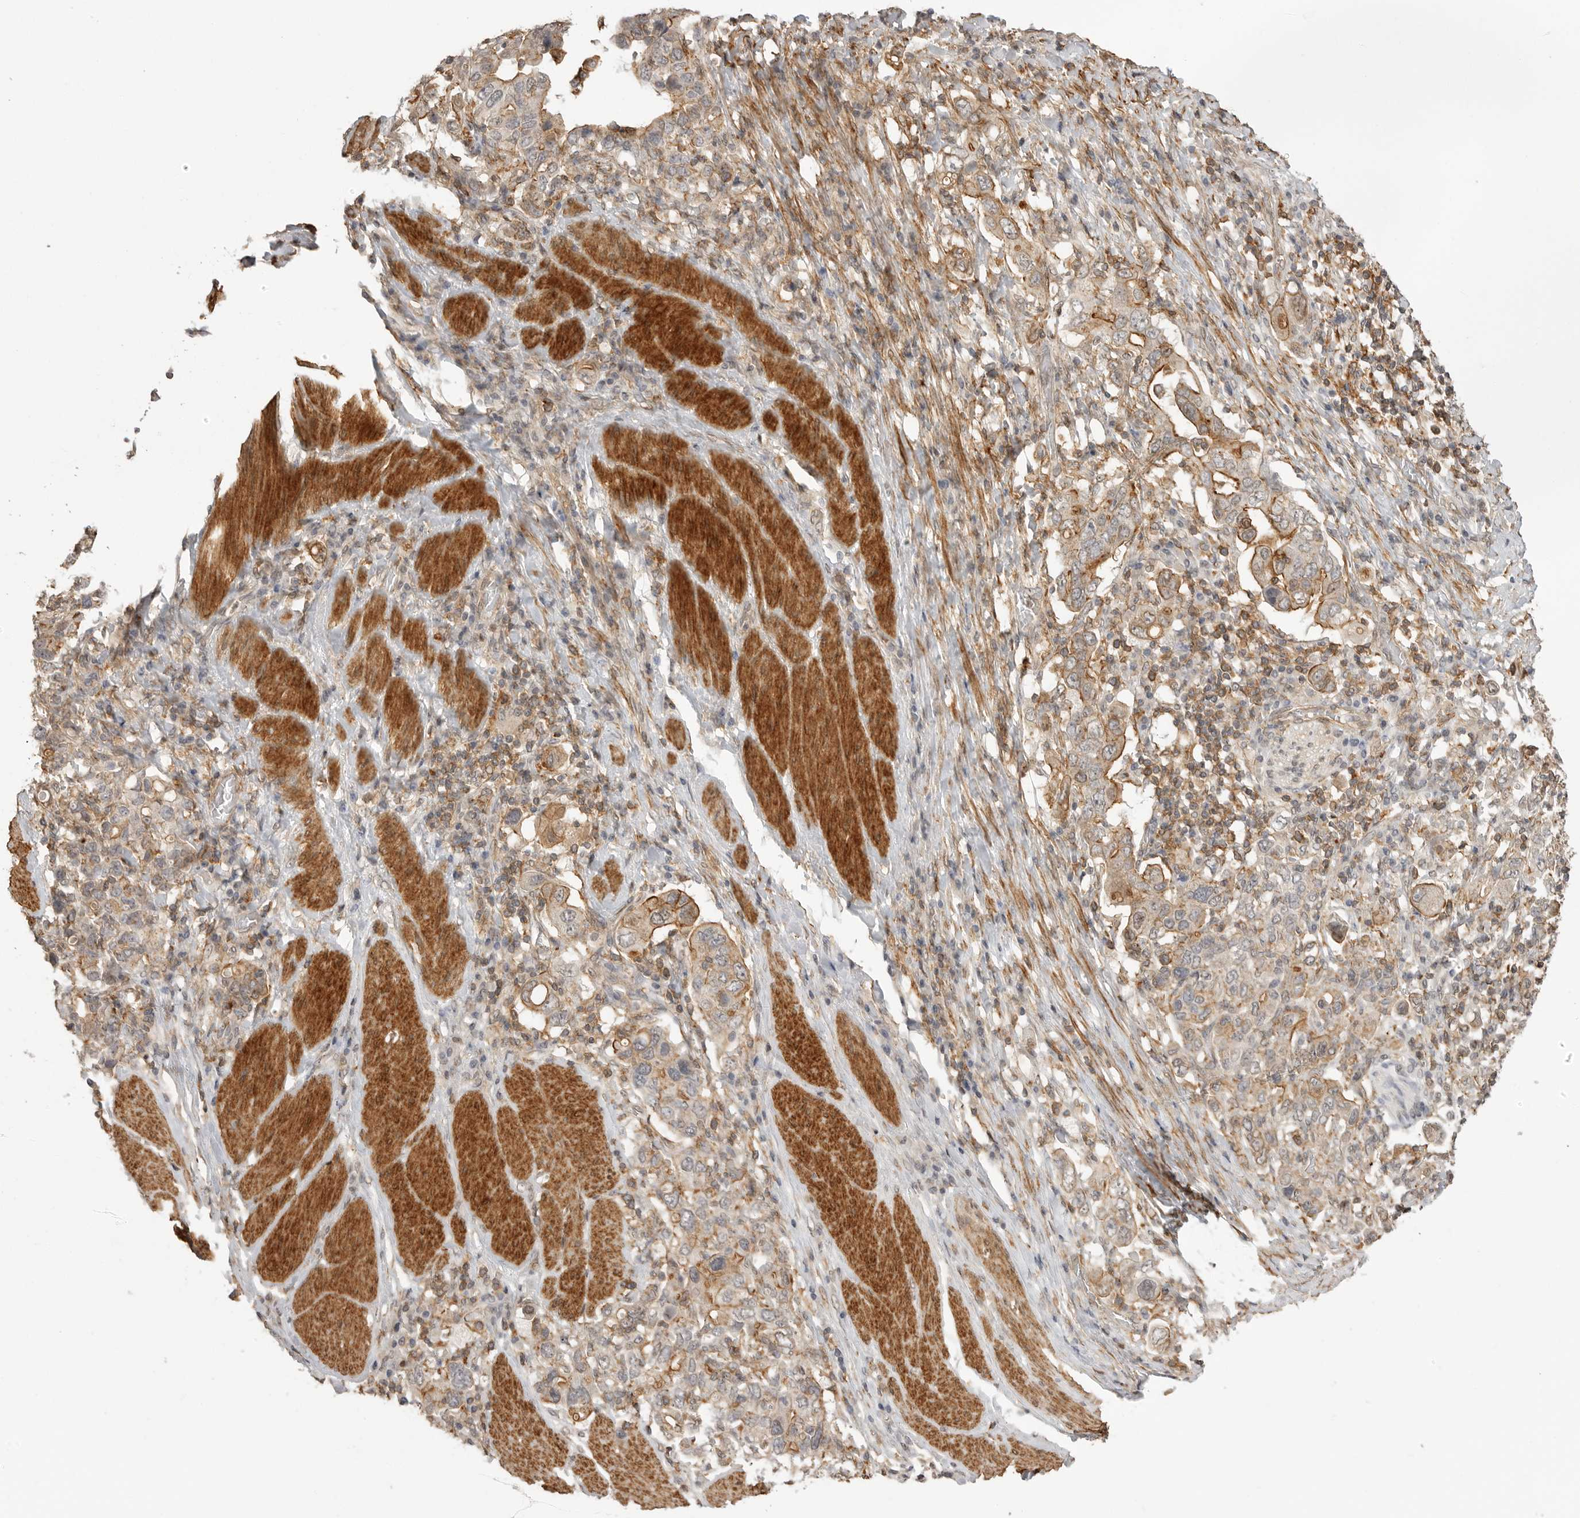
{"staining": {"intensity": "moderate", "quantity": ">75%", "location": "cytoplasmic/membranous"}, "tissue": "stomach cancer", "cell_type": "Tumor cells", "image_type": "cancer", "snomed": [{"axis": "morphology", "description": "Adenocarcinoma, NOS"}, {"axis": "topography", "description": "Stomach, upper"}], "caption": "A brown stain labels moderate cytoplasmic/membranous expression of a protein in human stomach cancer (adenocarcinoma) tumor cells.", "gene": "GPC2", "patient": {"sex": "male", "age": 62}}